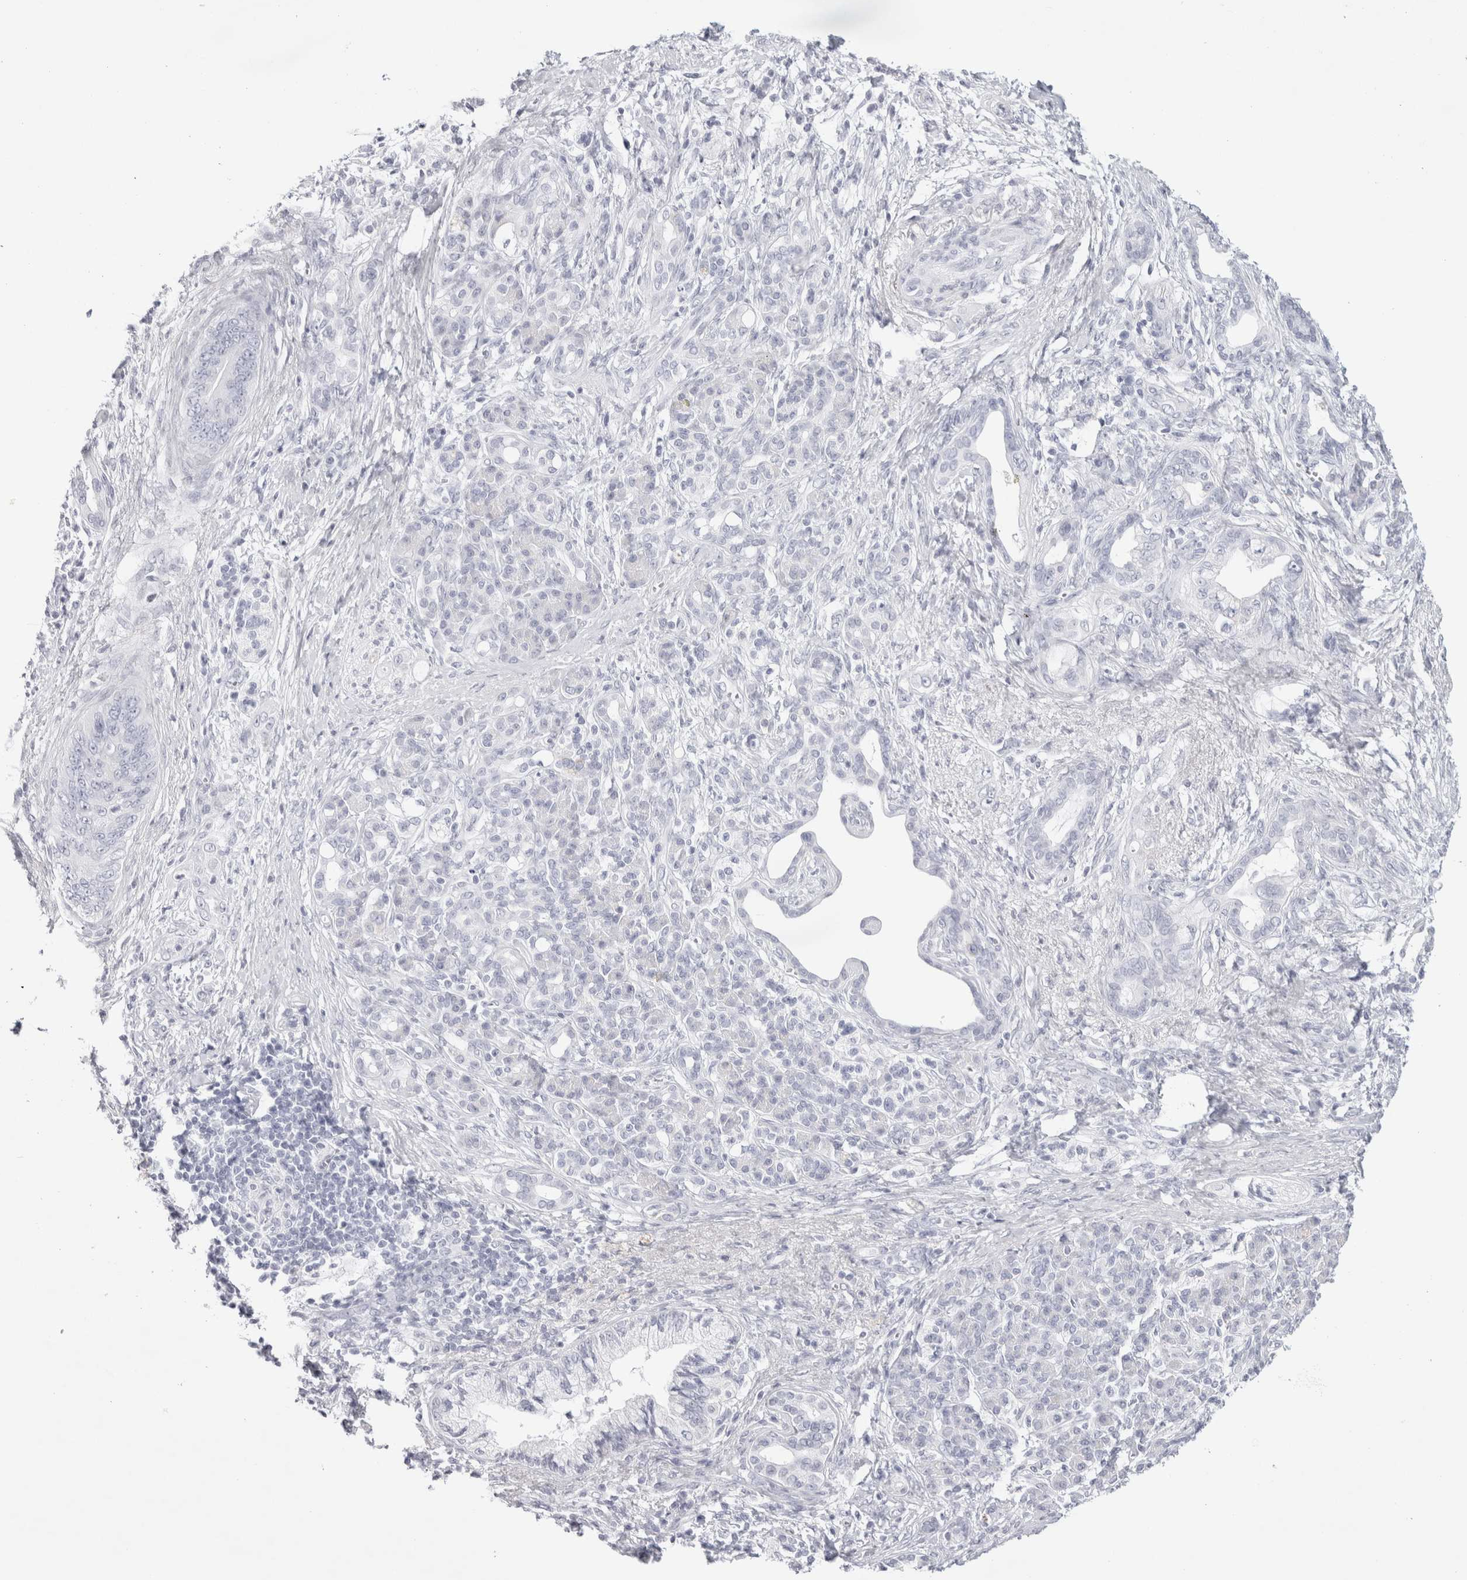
{"staining": {"intensity": "negative", "quantity": "none", "location": "none"}, "tissue": "pancreatic cancer", "cell_type": "Tumor cells", "image_type": "cancer", "snomed": [{"axis": "morphology", "description": "Adenocarcinoma, NOS"}, {"axis": "topography", "description": "Pancreas"}], "caption": "There is no significant positivity in tumor cells of pancreatic adenocarcinoma. (DAB (3,3'-diaminobenzidine) immunohistochemistry (IHC) with hematoxylin counter stain).", "gene": "GARIN1A", "patient": {"sex": "male", "age": 59}}